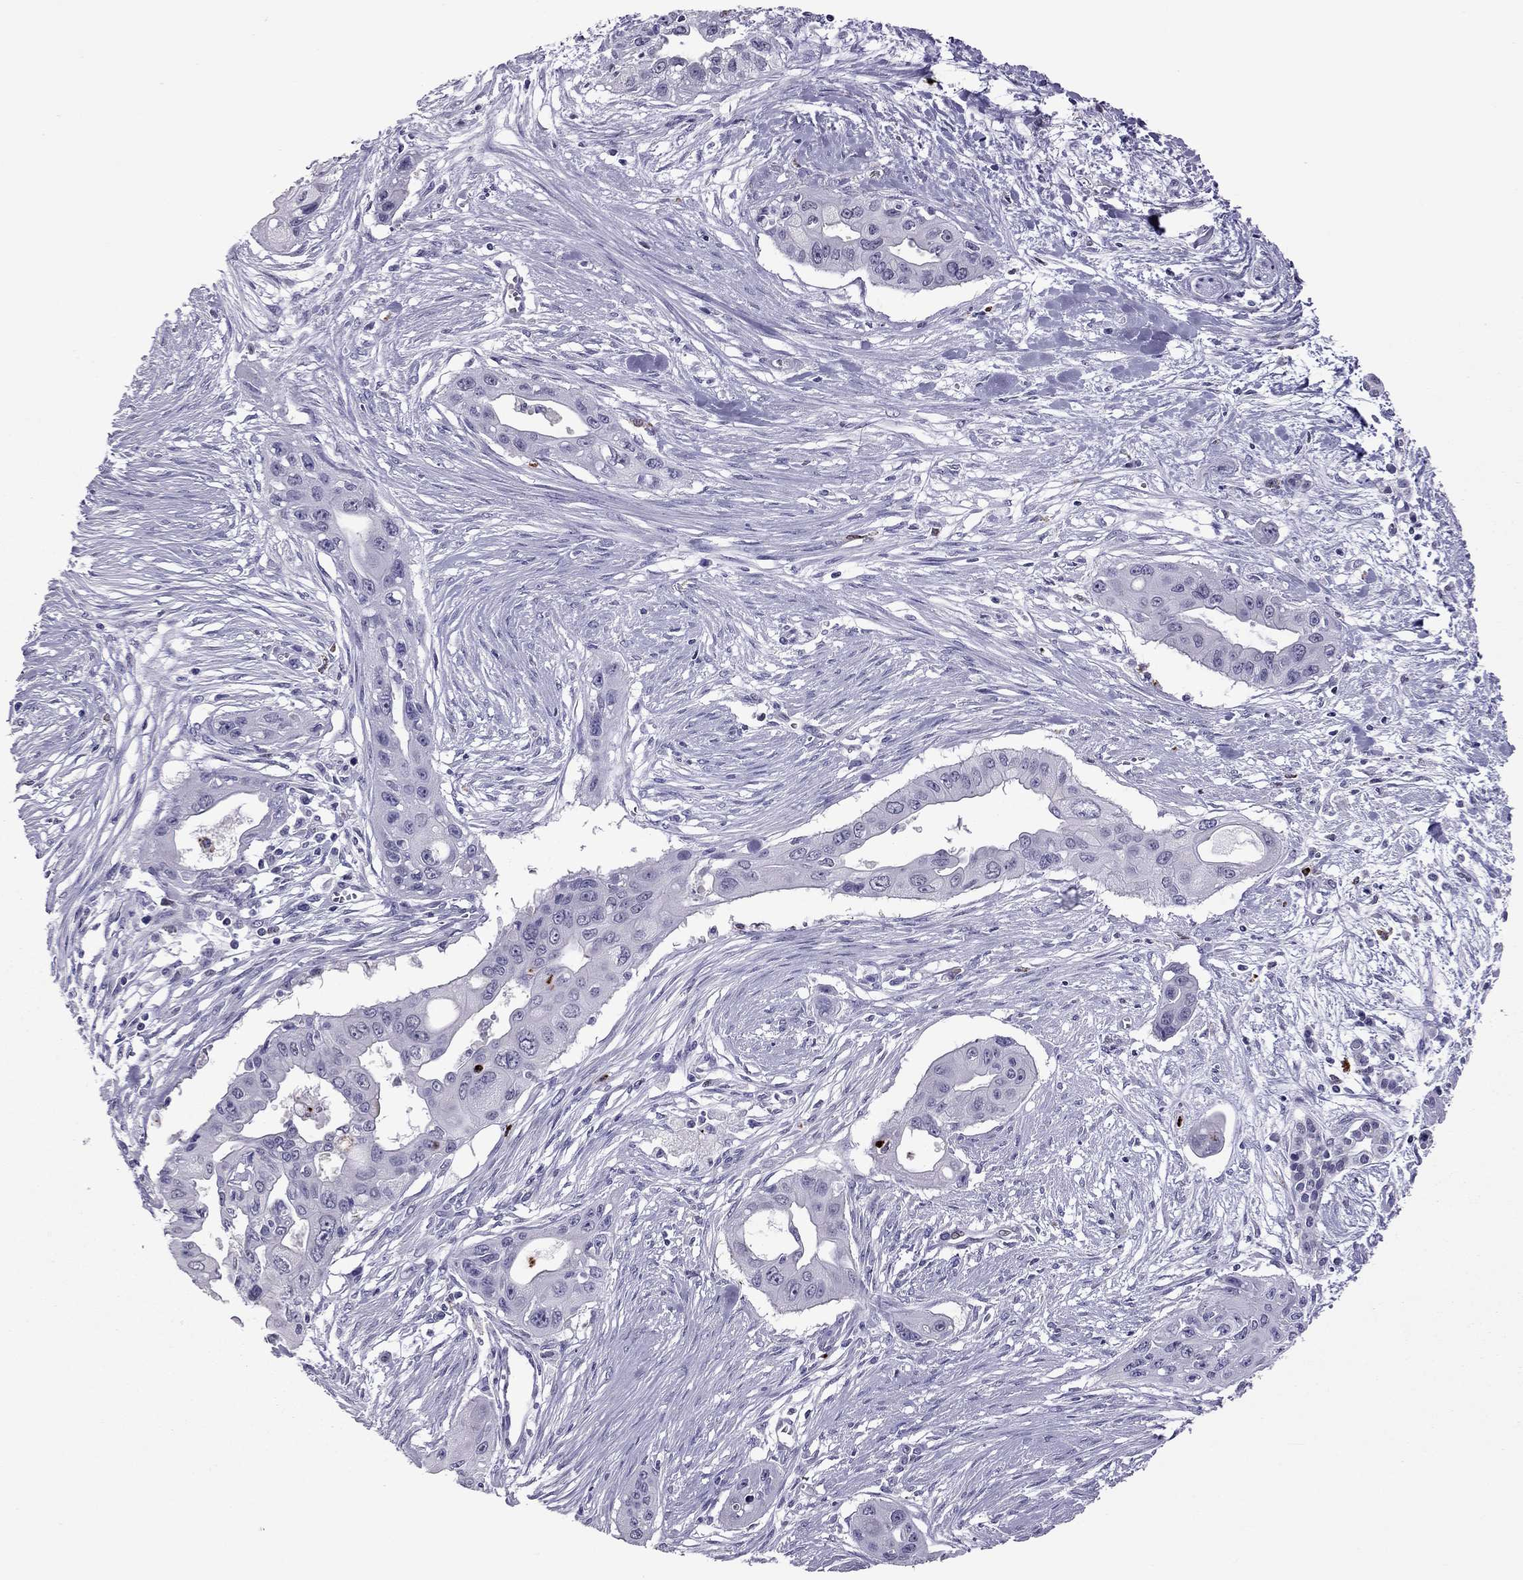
{"staining": {"intensity": "negative", "quantity": "none", "location": "none"}, "tissue": "pancreatic cancer", "cell_type": "Tumor cells", "image_type": "cancer", "snomed": [{"axis": "morphology", "description": "Adenocarcinoma, NOS"}, {"axis": "topography", "description": "Pancreas"}], "caption": "IHC image of neoplastic tissue: pancreatic adenocarcinoma stained with DAB (3,3'-diaminobenzidine) displays no significant protein staining in tumor cells.", "gene": "CCL27", "patient": {"sex": "male", "age": 60}}